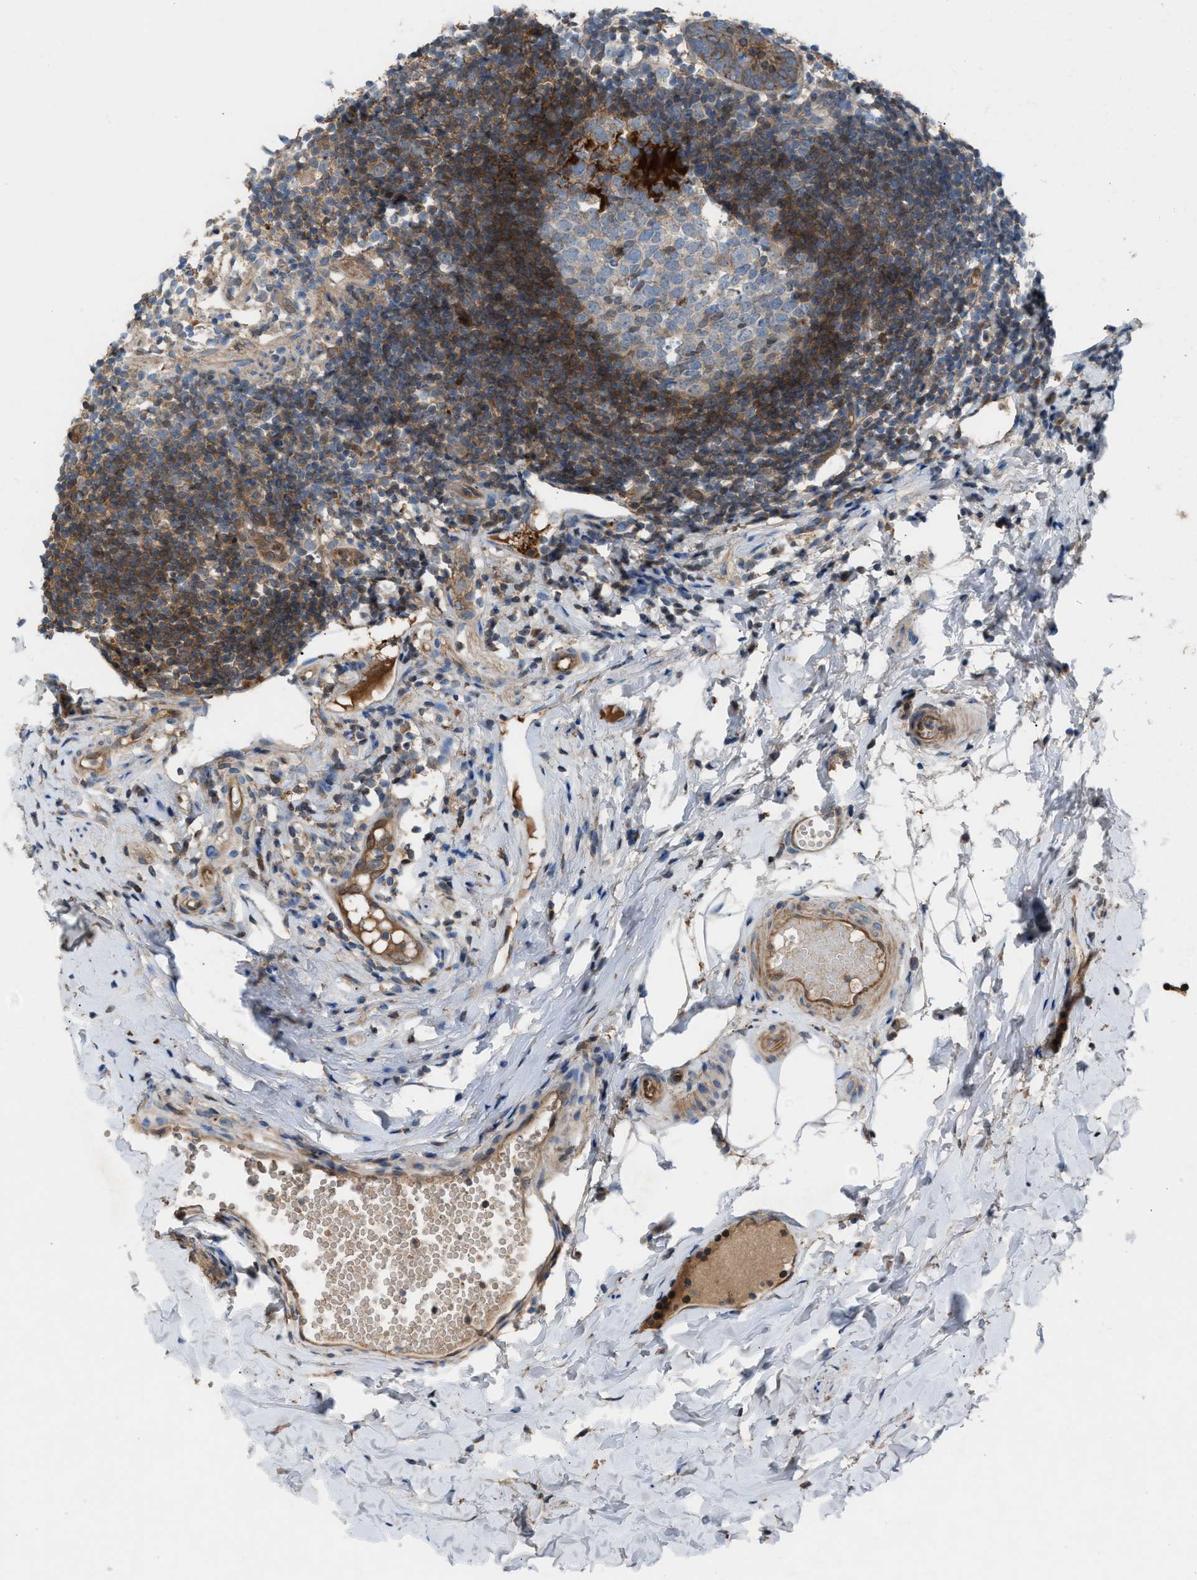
{"staining": {"intensity": "moderate", "quantity": ">75%", "location": "cytoplasmic/membranous"}, "tissue": "appendix", "cell_type": "Glandular cells", "image_type": "normal", "snomed": [{"axis": "morphology", "description": "Normal tissue, NOS"}, {"axis": "topography", "description": "Appendix"}], "caption": "A photomicrograph of human appendix stained for a protein displays moderate cytoplasmic/membranous brown staining in glandular cells. (Stains: DAB in brown, nuclei in blue, Microscopy: brightfield microscopy at high magnification).", "gene": "TPK1", "patient": {"sex": "female", "age": 20}}